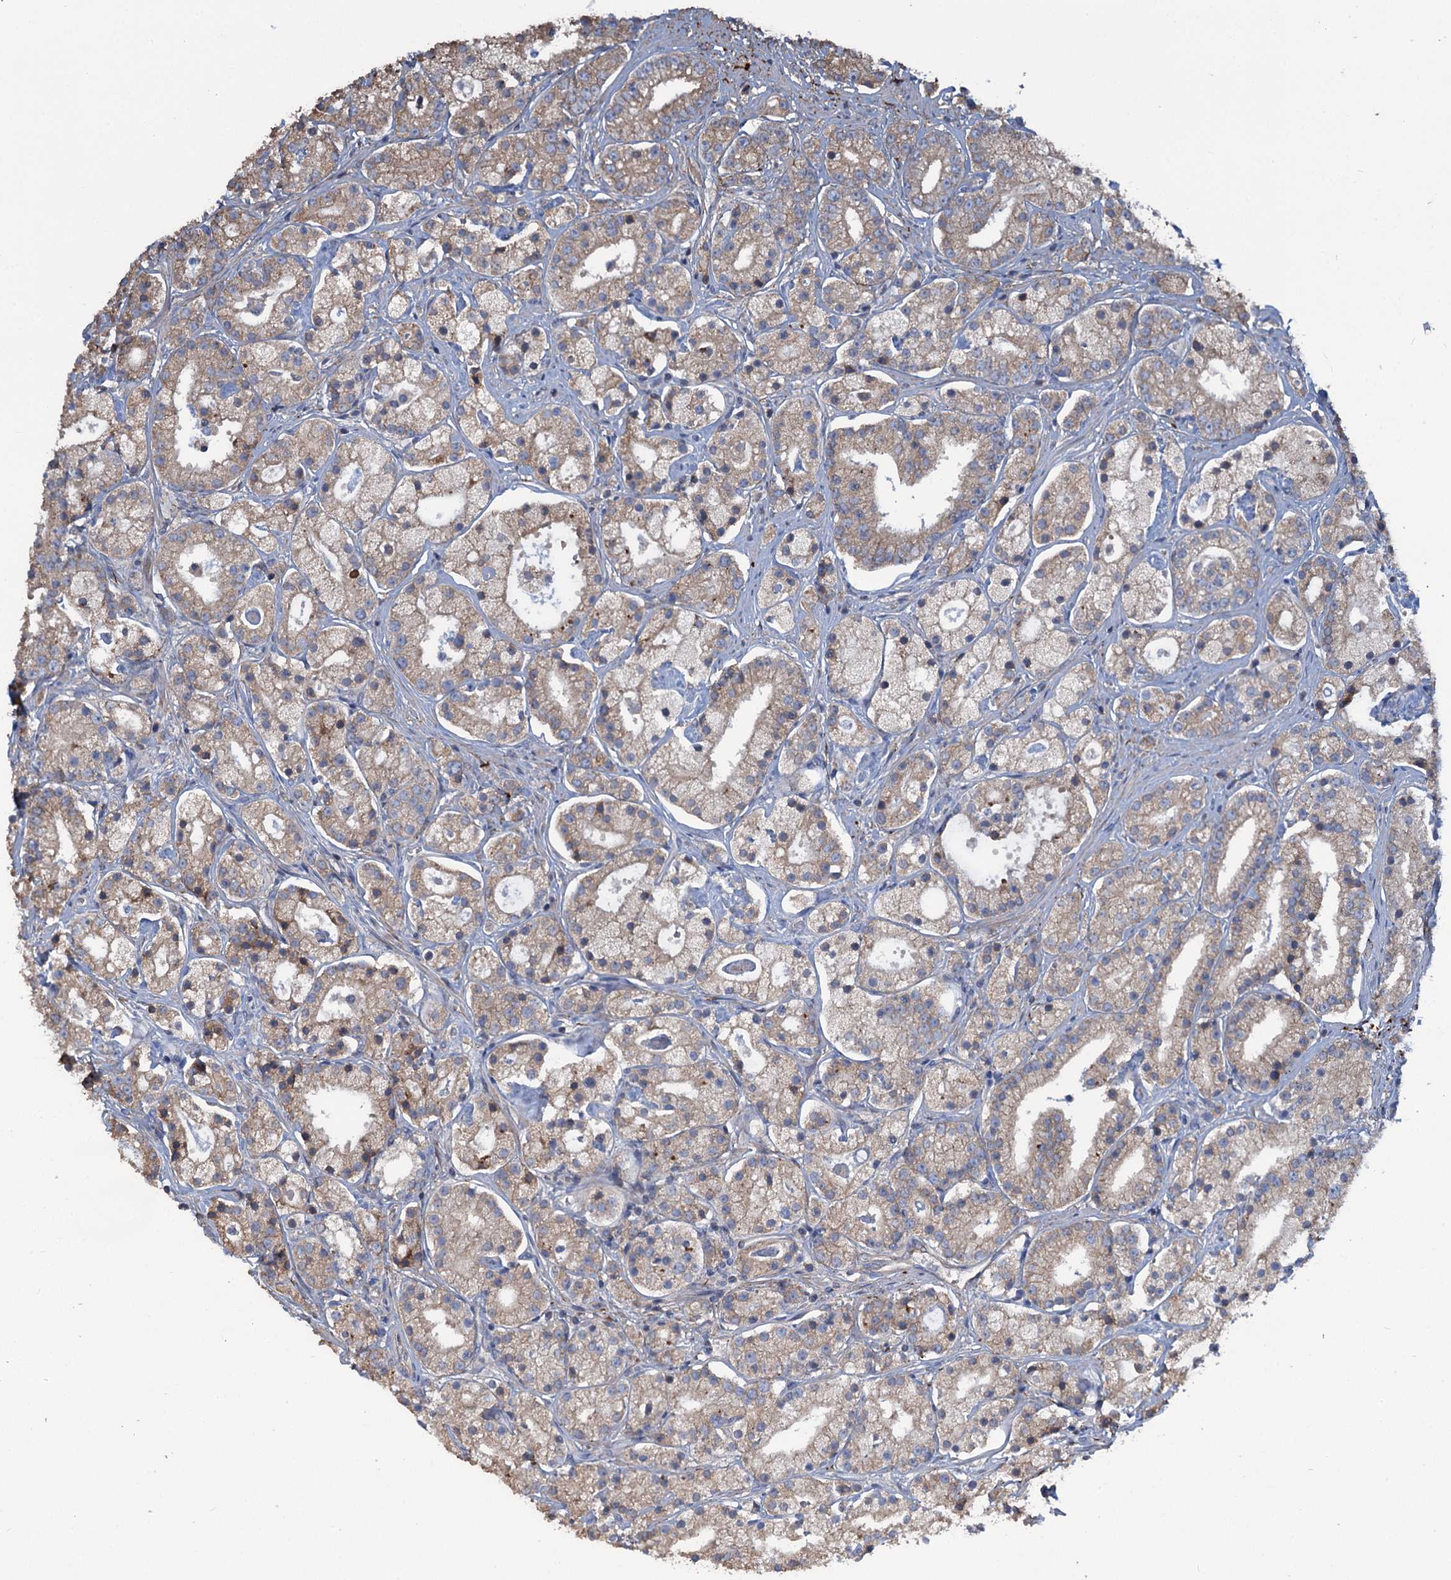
{"staining": {"intensity": "weak", "quantity": "25%-75%", "location": "cytoplasmic/membranous"}, "tissue": "prostate cancer", "cell_type": "Tumor cells", "image_type": "cancer", "snomed": [{"axis": "morphology", "description": "Adenocarcinoma, High grade"}, {"axis": "topography", "description": "Prostate"}], "caption": "IHC (DAB (3,3'-diaminobenzidine)) staining of human prostate cancer displays weak cytoplasmic/membranous protein staining in about 25%-75% of tumor cells. (Stains: DAB (3,3'-diaminobenzidine) in brown, nuclei in blue, Microscopy: brightfield microscopy at high magnification).", "gene": "URAD", "patient": {"sex": "male", "age": 69}}